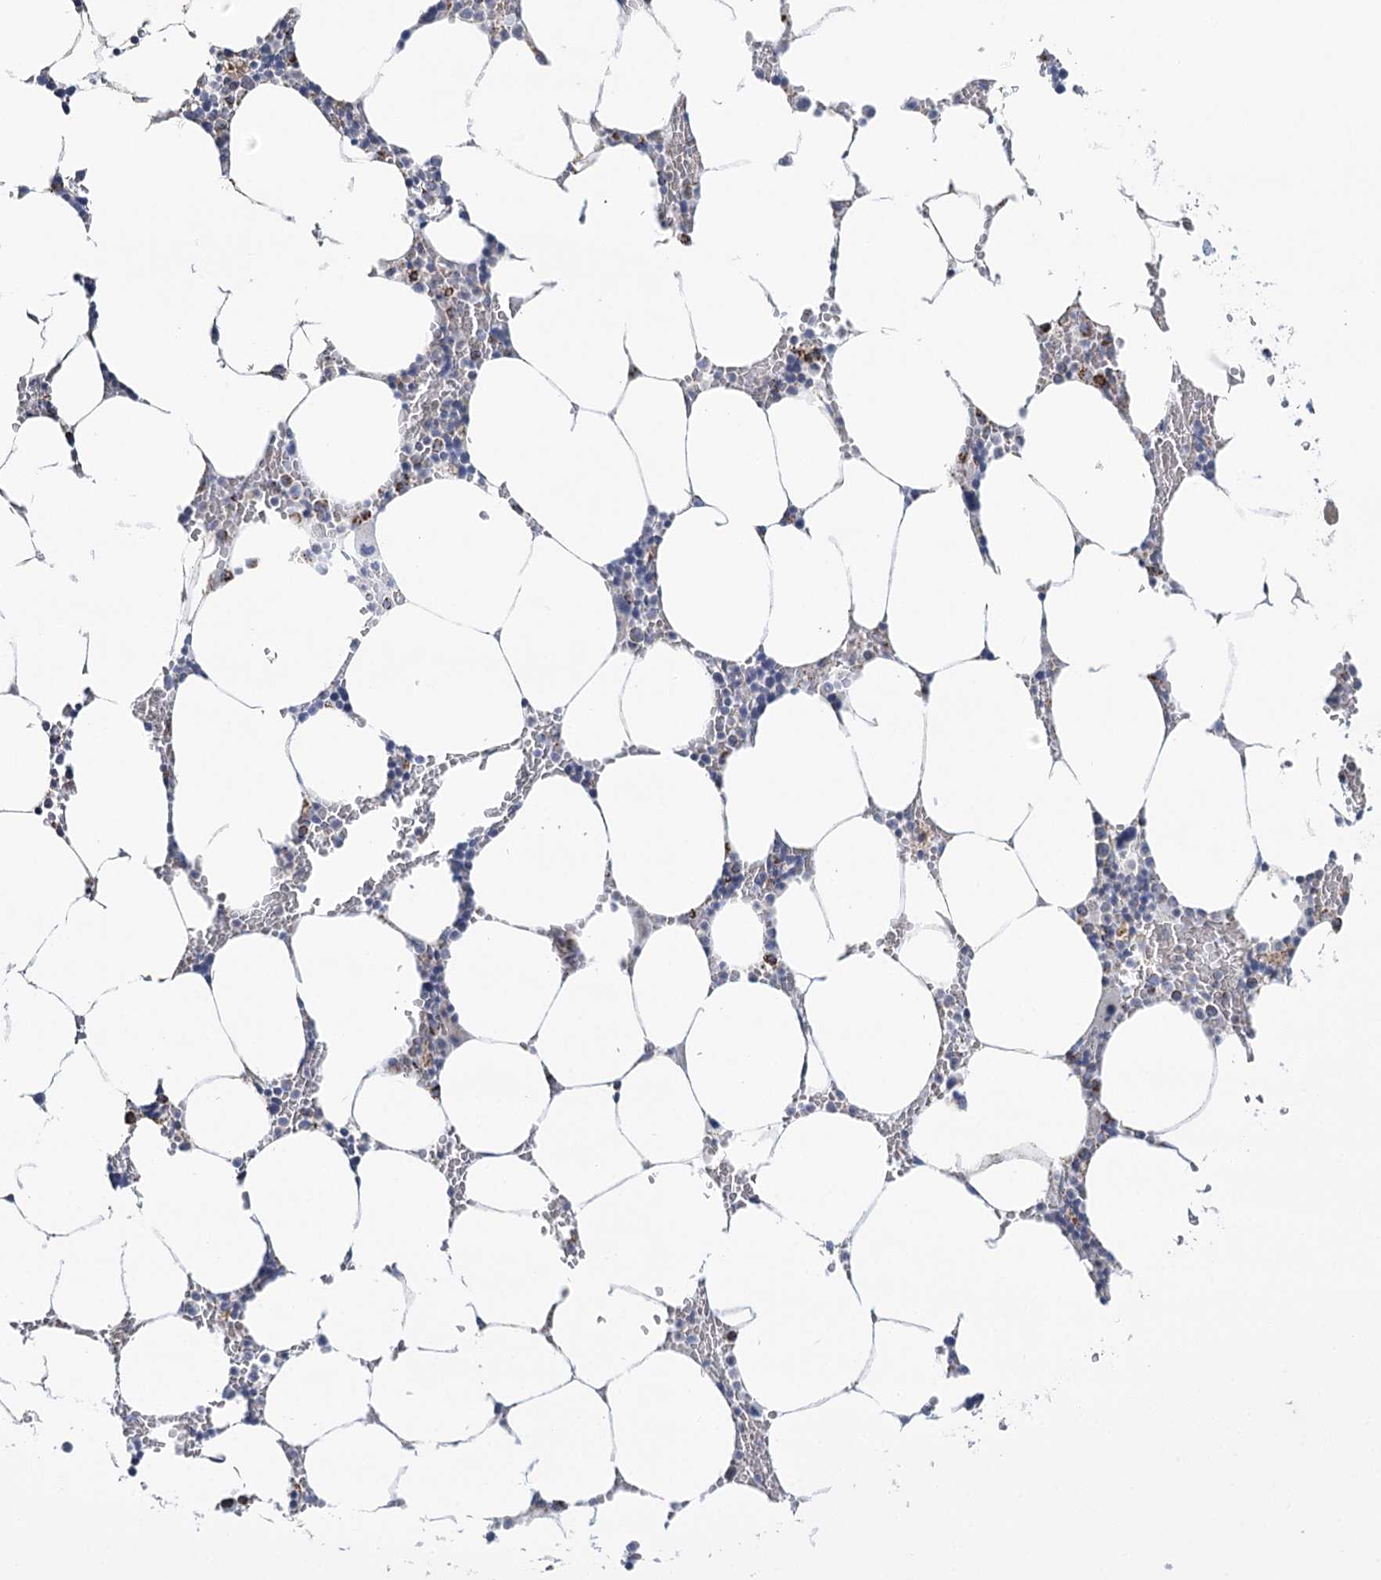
{"staining": {"intensity": "strong", "quantity": "<25%", "location": "cytoplasmic/membranous"}, "tissue": "bone marrow", "cell_type": "Hematopoietic cells", "image_type": "normal", "snomed": [{"axis": "morphology", "description": "Normal tissue, NOS"}, {"axis": "topography", "description": "Bone marrow"}], "caption": "This image exhibits immunohistochemistry (IHC) staining of unremarkable human bone marrow, with medium strong cytoplasmic/membranous staining in approximately <25% of hematopoietic cells.", "gene": "DHTKD1", "patient": {"sex": "male", "age": 70}}